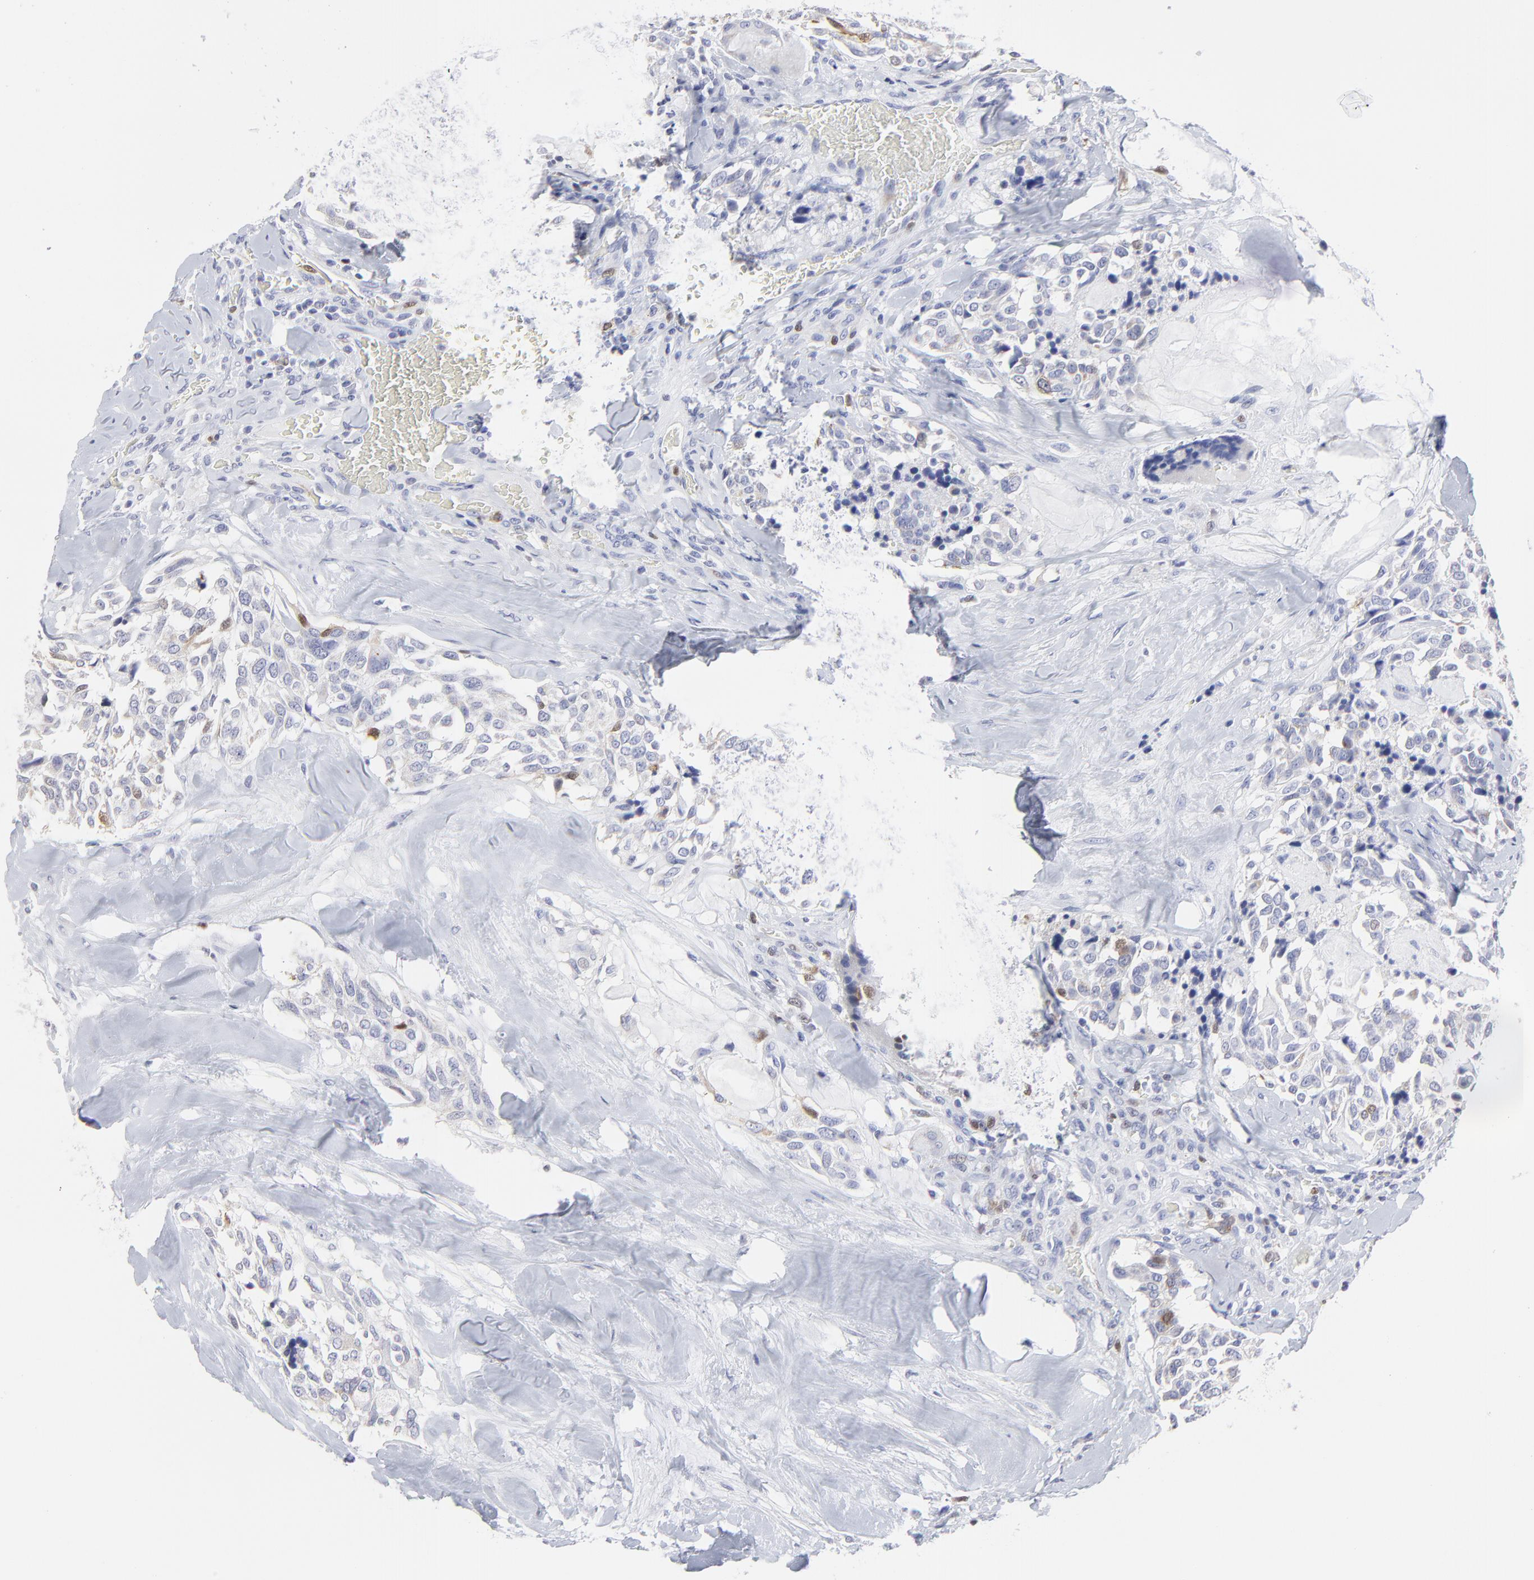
{"staining": {"intensity": "weak", "quantity": "<25%", "location": "cytoplasmic/membranous"}, "tissue": "thyroid cancer", "cell_type": "Tumor cells", "image_type": "cancer", "snomed": [{"axis": "morphology", "description": "Carcinoma, NOS"}, {"axis": "morphology", "description": "Carcinoid, malignant, NOS"}, {"axis": "topography", "description": "Thyroid gland"}], "caption": "This is an immunohistochemistry histopathology image of malignant carcinoid (thyroid). There is no expression in tumor cells.", "gene": "NCAPH", "patient": {"sex": "male", "age": 33}}